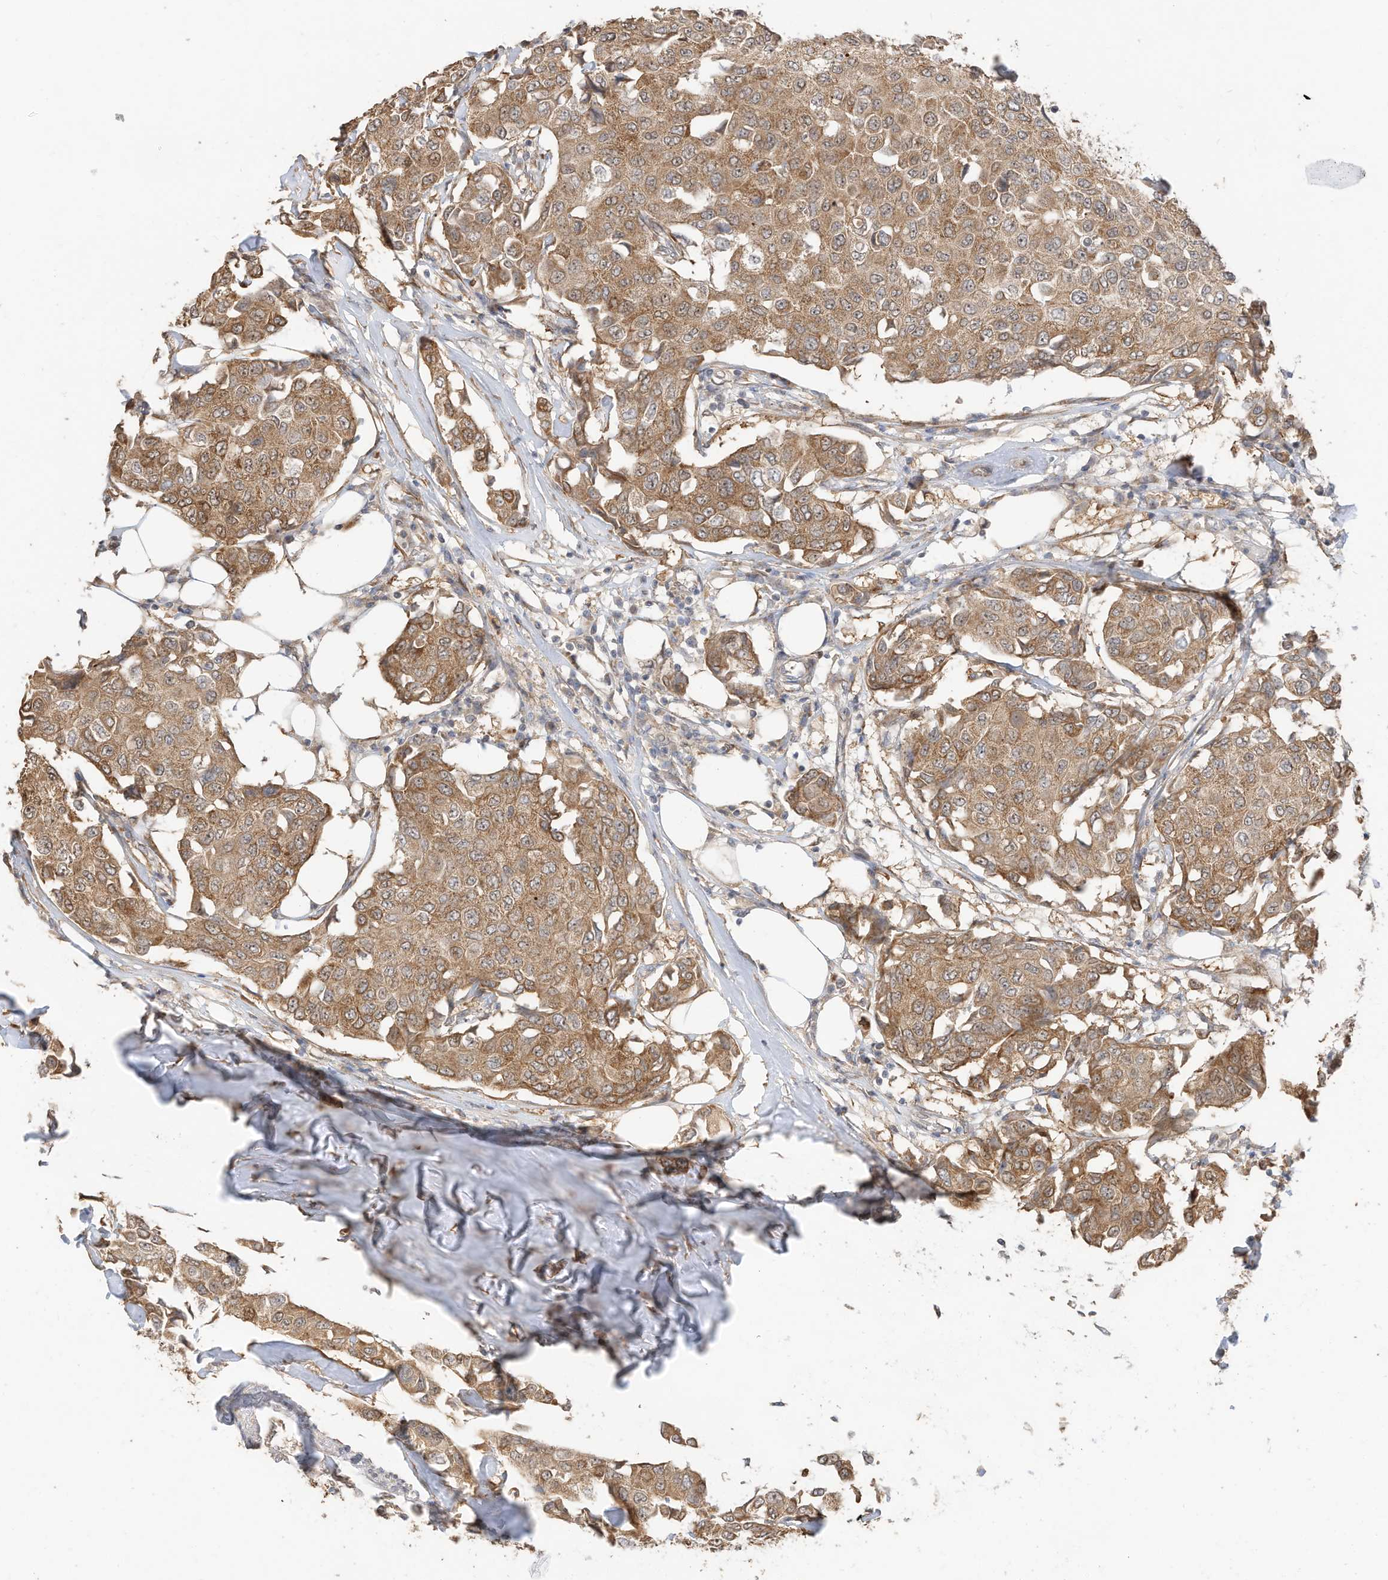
{"staining": {"intensity": "moderate", "quantity": ">75%", "location": "cytoplasmic/membranous"}, "tissue": "breast cancer", "cell_type": "Tumor cells", "image_type": "cancer", "snomed": [{"axis": "morphology", "description": "Duct carcinoma"}, {"axis": "topography", "description": "Breast"}], "caption": "There is medium levels of moderate cytoplasmic/membranous expression in tumor cells of breast invasive ductal carcinoma, as demonstrated by immunohistochemical staining (brown color).", "gene": "CAGE1", "patient": {"sex": "female", "age": 80}}